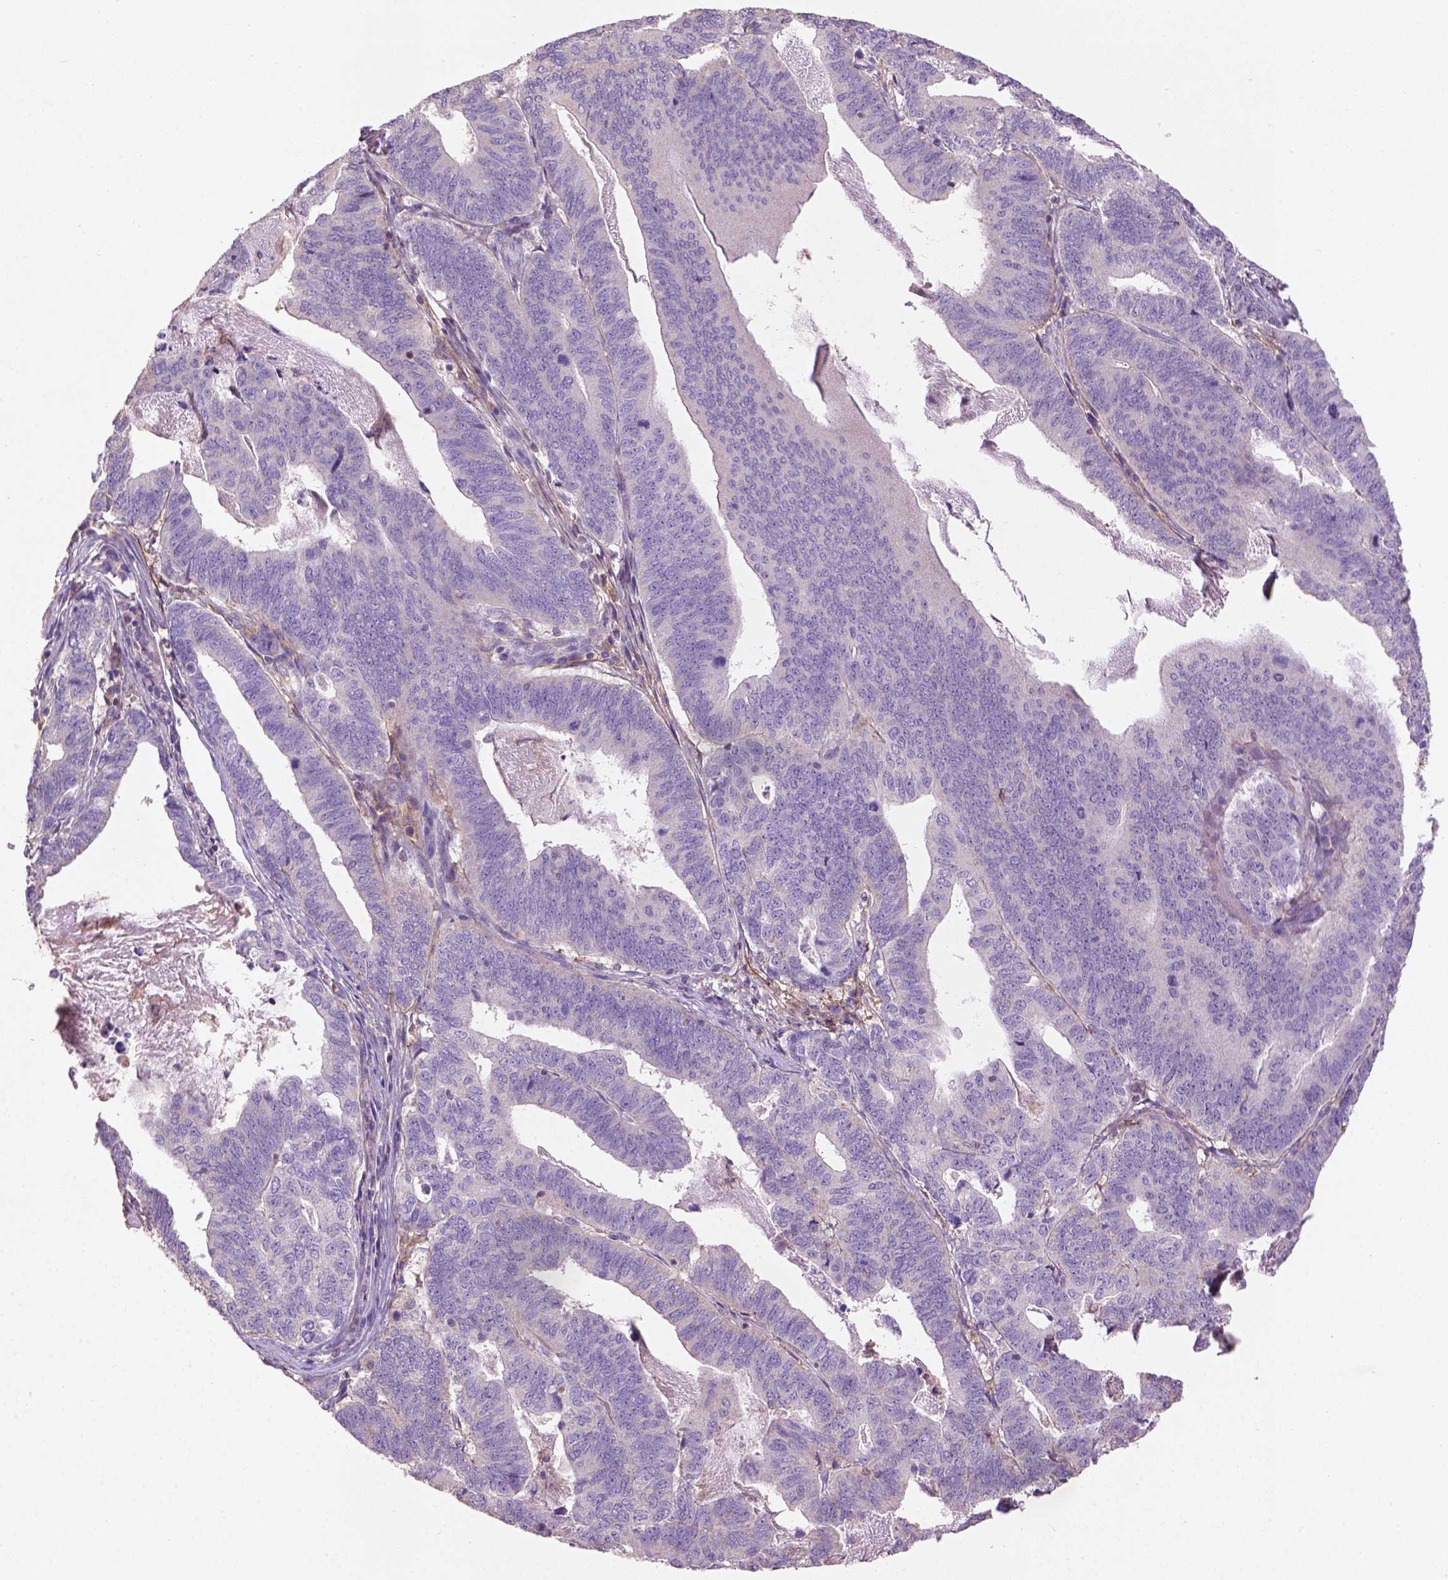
{"staining": {"intensity": "negative", "quantity": "none", "location": "none"}, "tissue": "stomach cancer", "cell_type": "Tumor cells", "image_type": "cancer", "snomed": [{"axis": "morphology", "description": "Adenocarcinoma, NOS"}, {"axis": "topography", "description": "Stomach, upper"}], "caption": "Immunohistochemistry (IHC) photomicrograph of neoplastic tissue: human stomach adenocarcinoma stained with DAB exhibits no significant protein staining in tumor cells. (DAB immunohistochemistry (IHC) with hematoxylin counter stain).", "gene": "LRRC3C", "patient": {"sex": "female", "age": 67}}